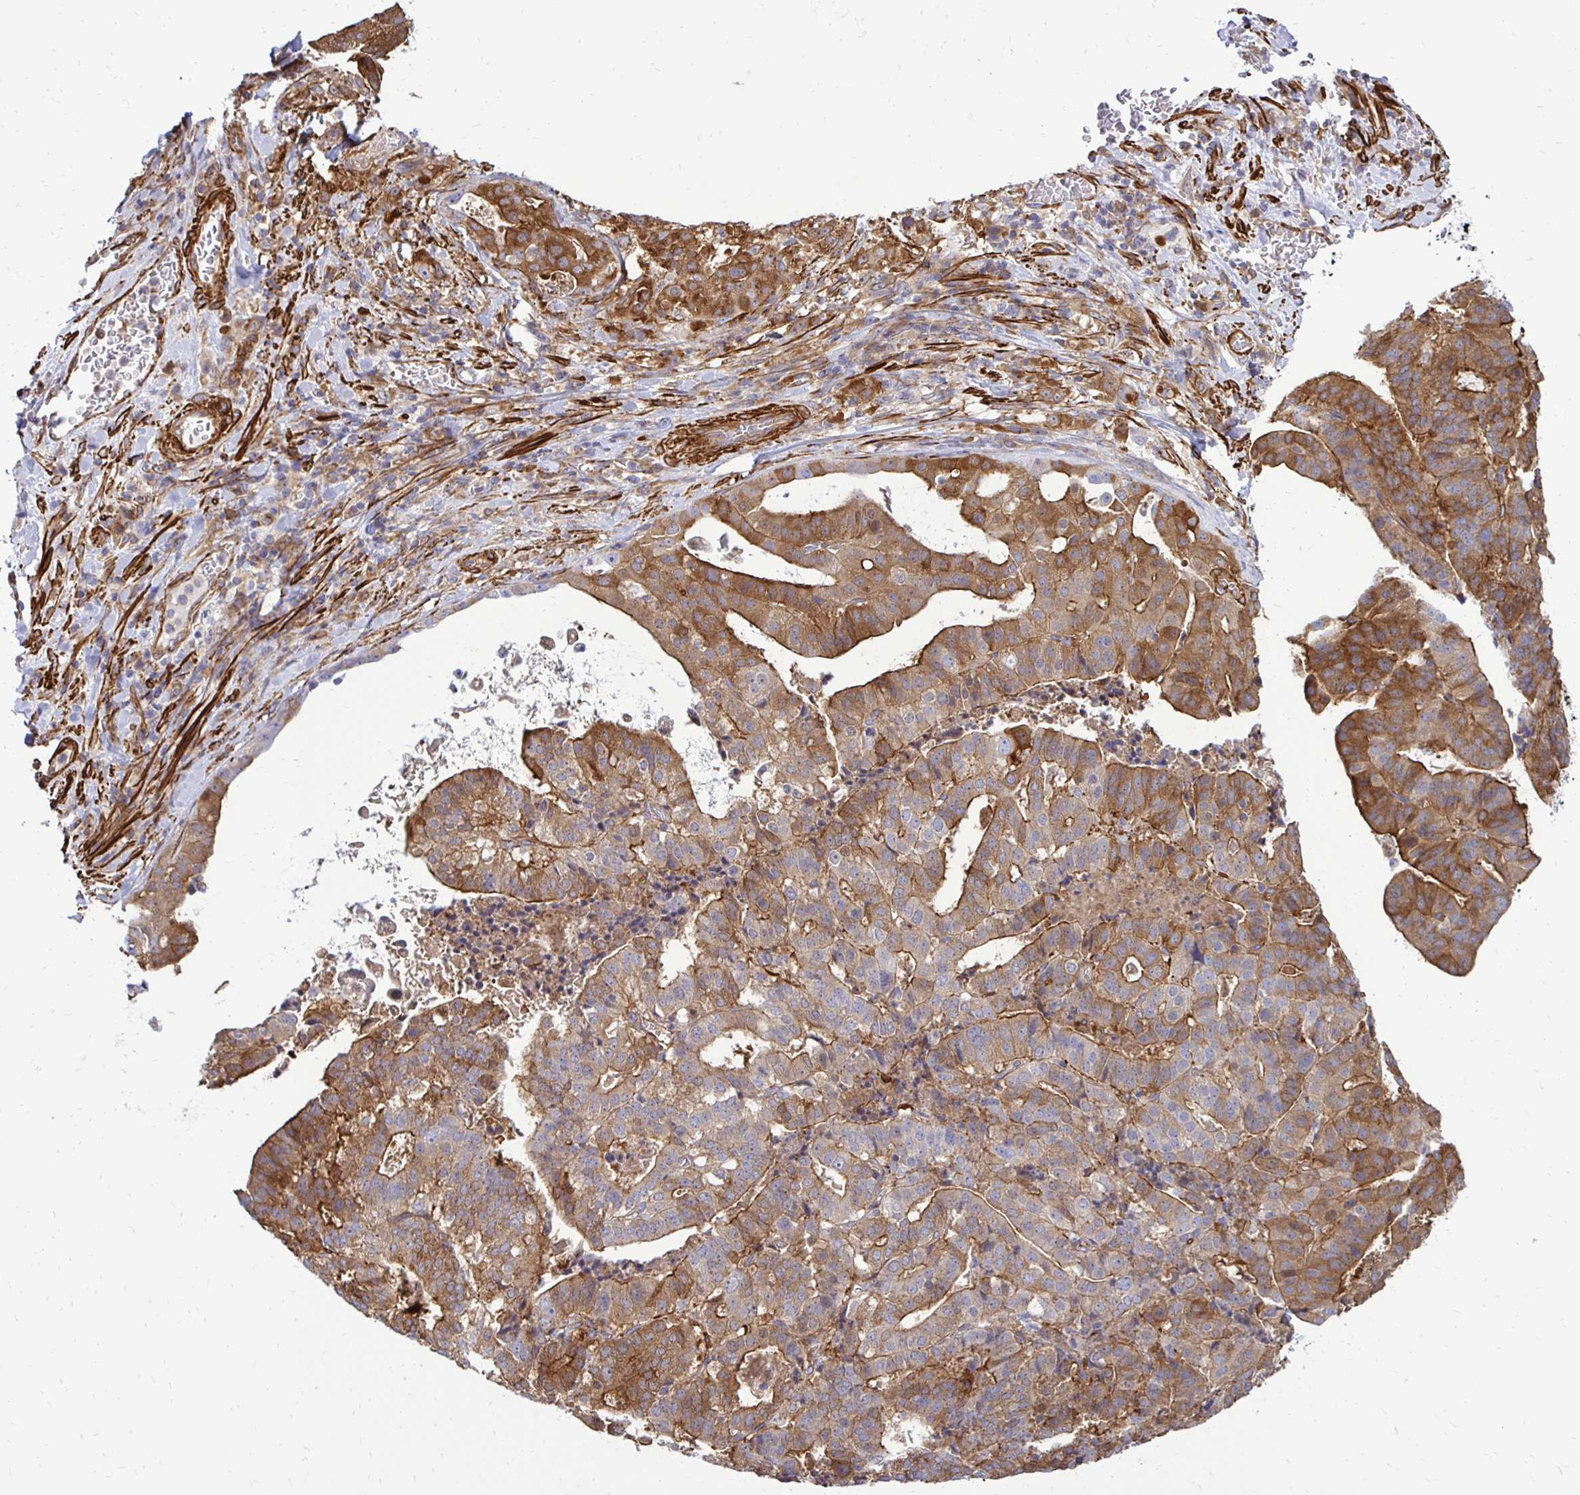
{"staining": {"intensity": "moderate", "quantity": ">75%", "location": "cytoplasmic/membranous"}, "tissue": "stomach cancer", "cell_type": "Tumor cells", "image_type": "cancer", "snomed": [{"axis": "morphology", "description": "Adenocarcinoma, NOS"}, {"axis": "topography", "description": "Stomach"}], "caption": "A photomicrograph of stomach adenocarcinoma stained for a protein reveals moderate cytoplasmic/membranous brown staining in tumor cells. Ihc stains the protein of interest in brown and the nuclei are stained blue.", "gene": "CTPS1", "patient": {"sex": "male", "age": 48}}